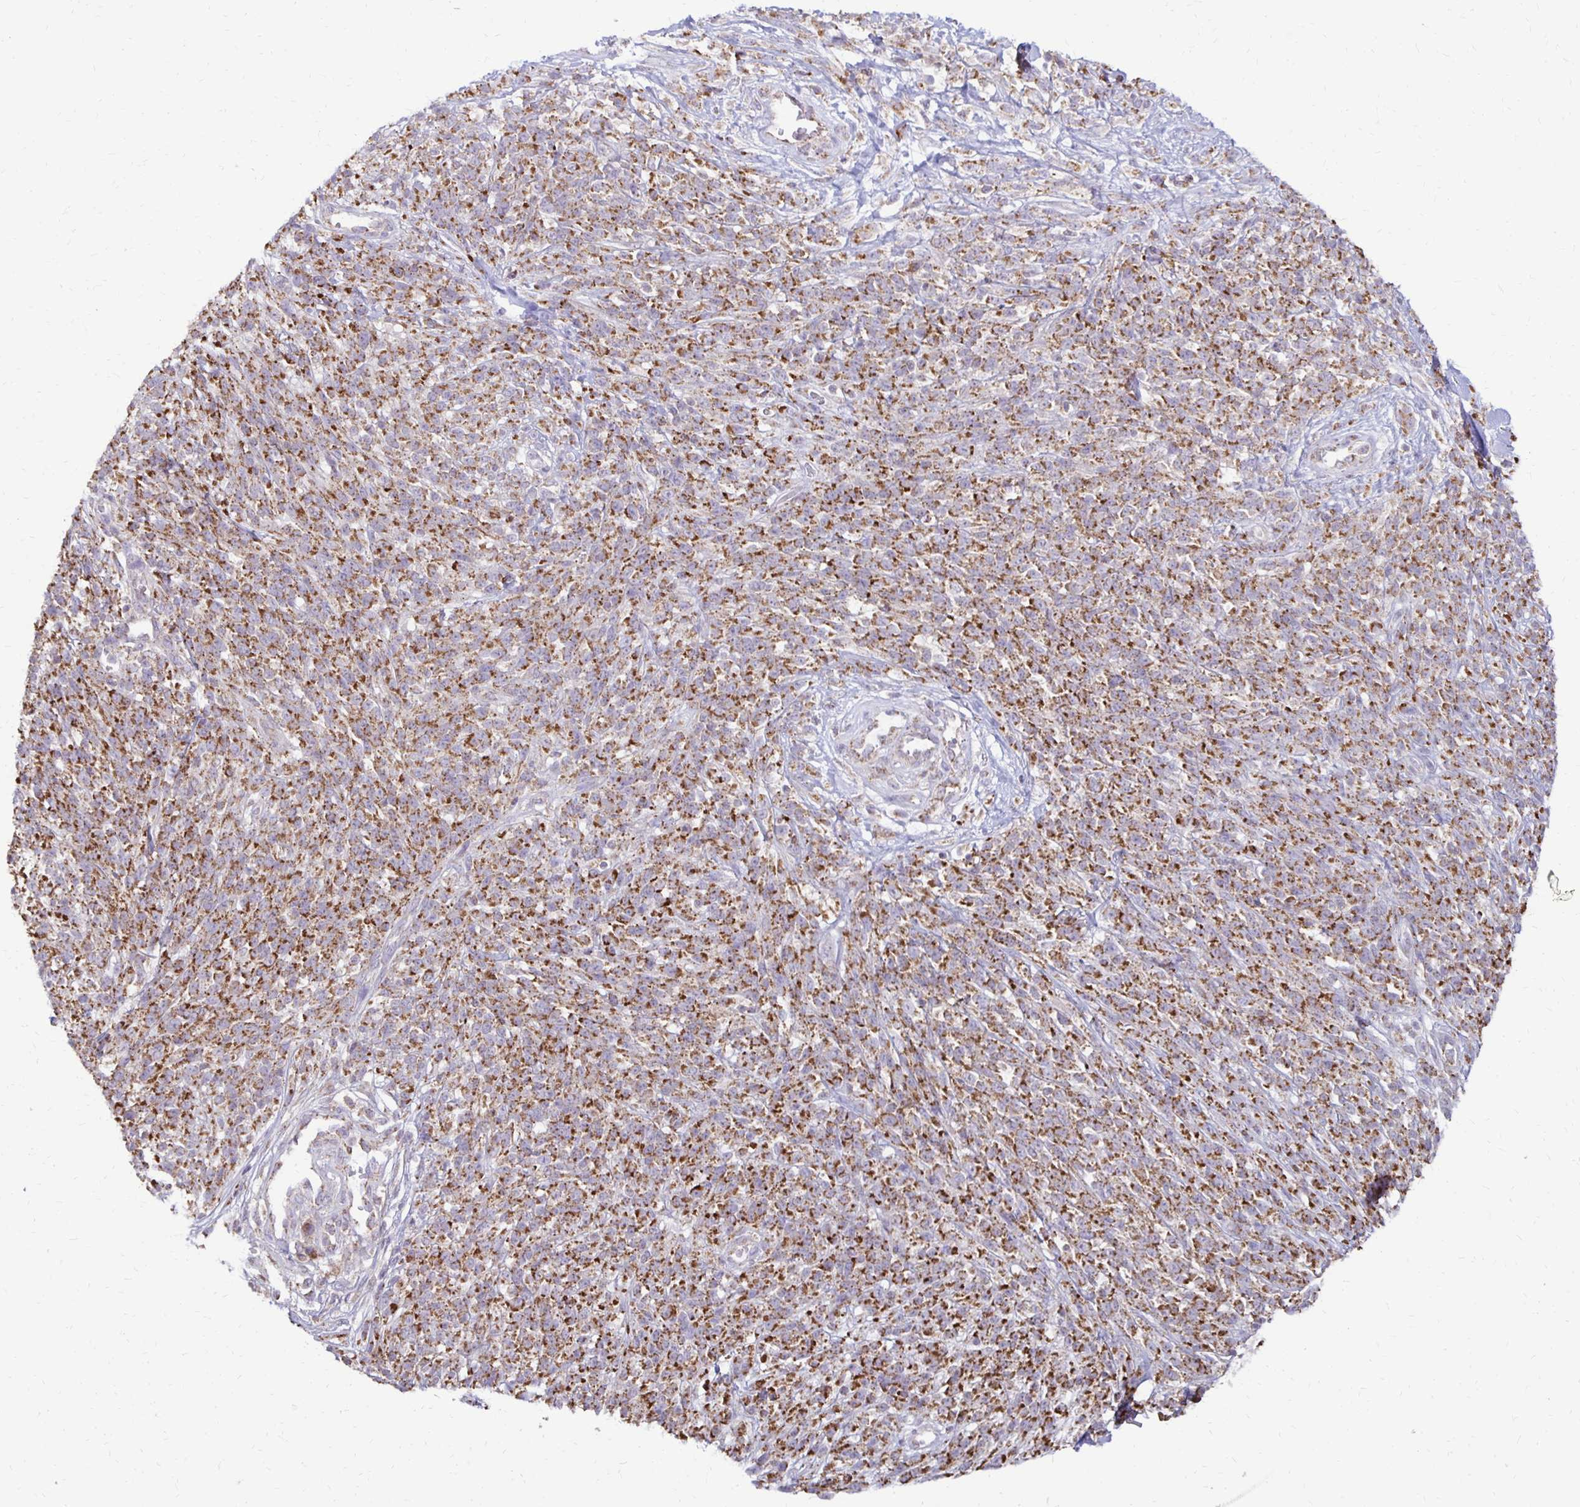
{"staining": {"intensity": "strong", "quantity": ">75%", "location": "cytoplasmic/membranous"}, "tissue": "melanoma", "cell_type": "Tumor cells", "image_type": "cancer", "snomed": [{"axis": "morphology", "description": "Malignant melanoma, NOS"}, {"axis": "topography", "description": "Skin"}, {"axis": "topography", "description": "Skin of trunk"}], "caption": "Immunohistochemistry micrograph of neoplastic tissue: human malignant melanoma stained using immunohistochemistry reveals high levels of strong protein expression localized specifically in the cytoplasmic/membranous of tumor cells, appearing as a cytoplasmic/membranous brown color.", "gene": "IER3", "patient": {"sex": "male", "age": 74}}